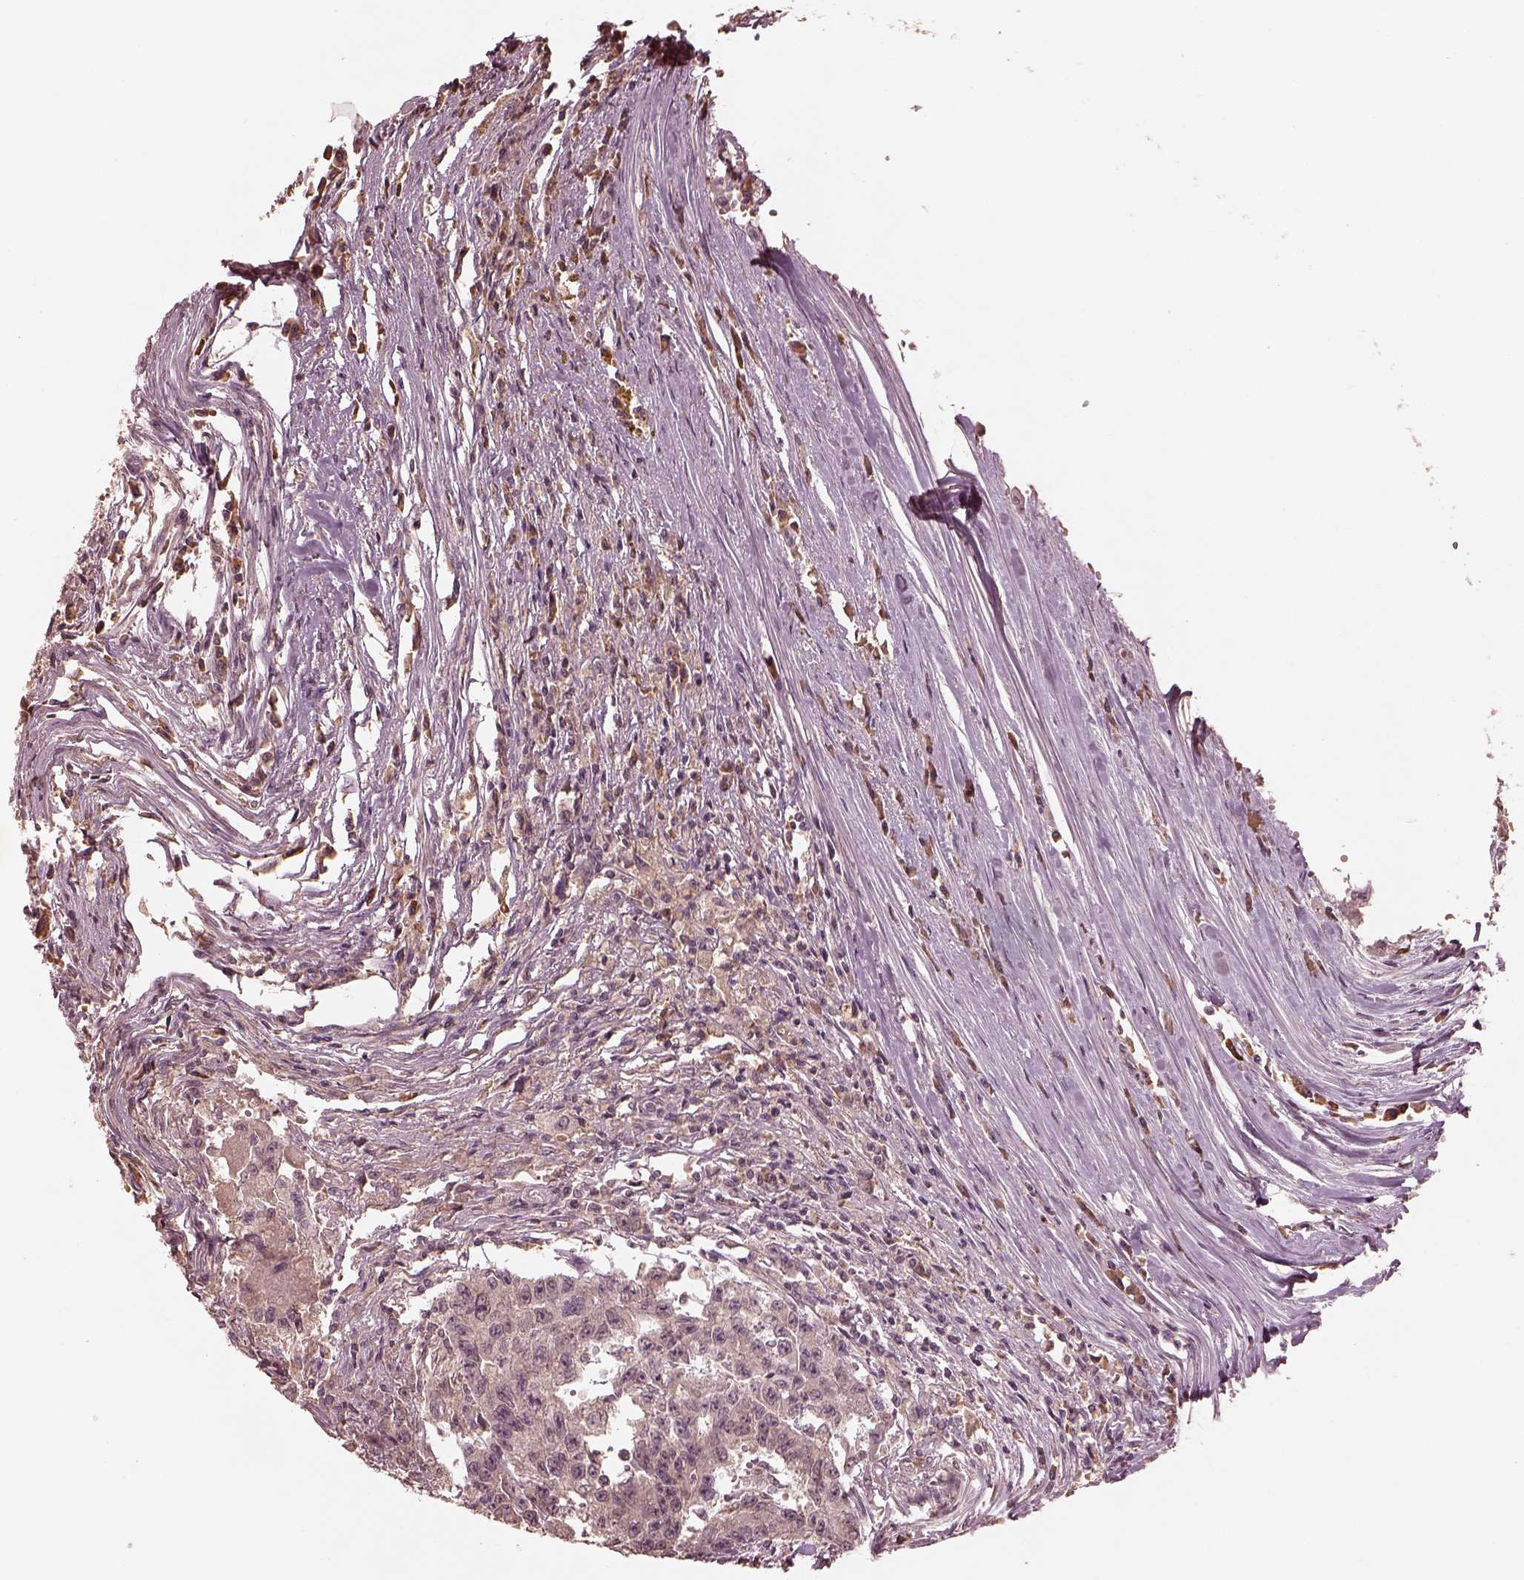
{"staining": {"intensity": "negative", "quantity": "none", "location": "none"}, "tissue": "testis cancer", "cell_type": "Tumor cells", "image_type": "cancer", "snomed": [{"axis": "morphology", "description": "Carcinoma, Embryonal, NOS"}, {"axis": "morphology", "description": "Teratoma, malignant, NOS"}, {"axis": "topography", "description": "Testis"}], "caption": "This histopathology image is of testis cancer stained with immunohistochemistry (IHC) to label a protein in brown with the nuclei are counter-stained blue. There is no staining in tumor cells.", "gene": "CALR3", "patient": {"sex": "male", "age": 24}}